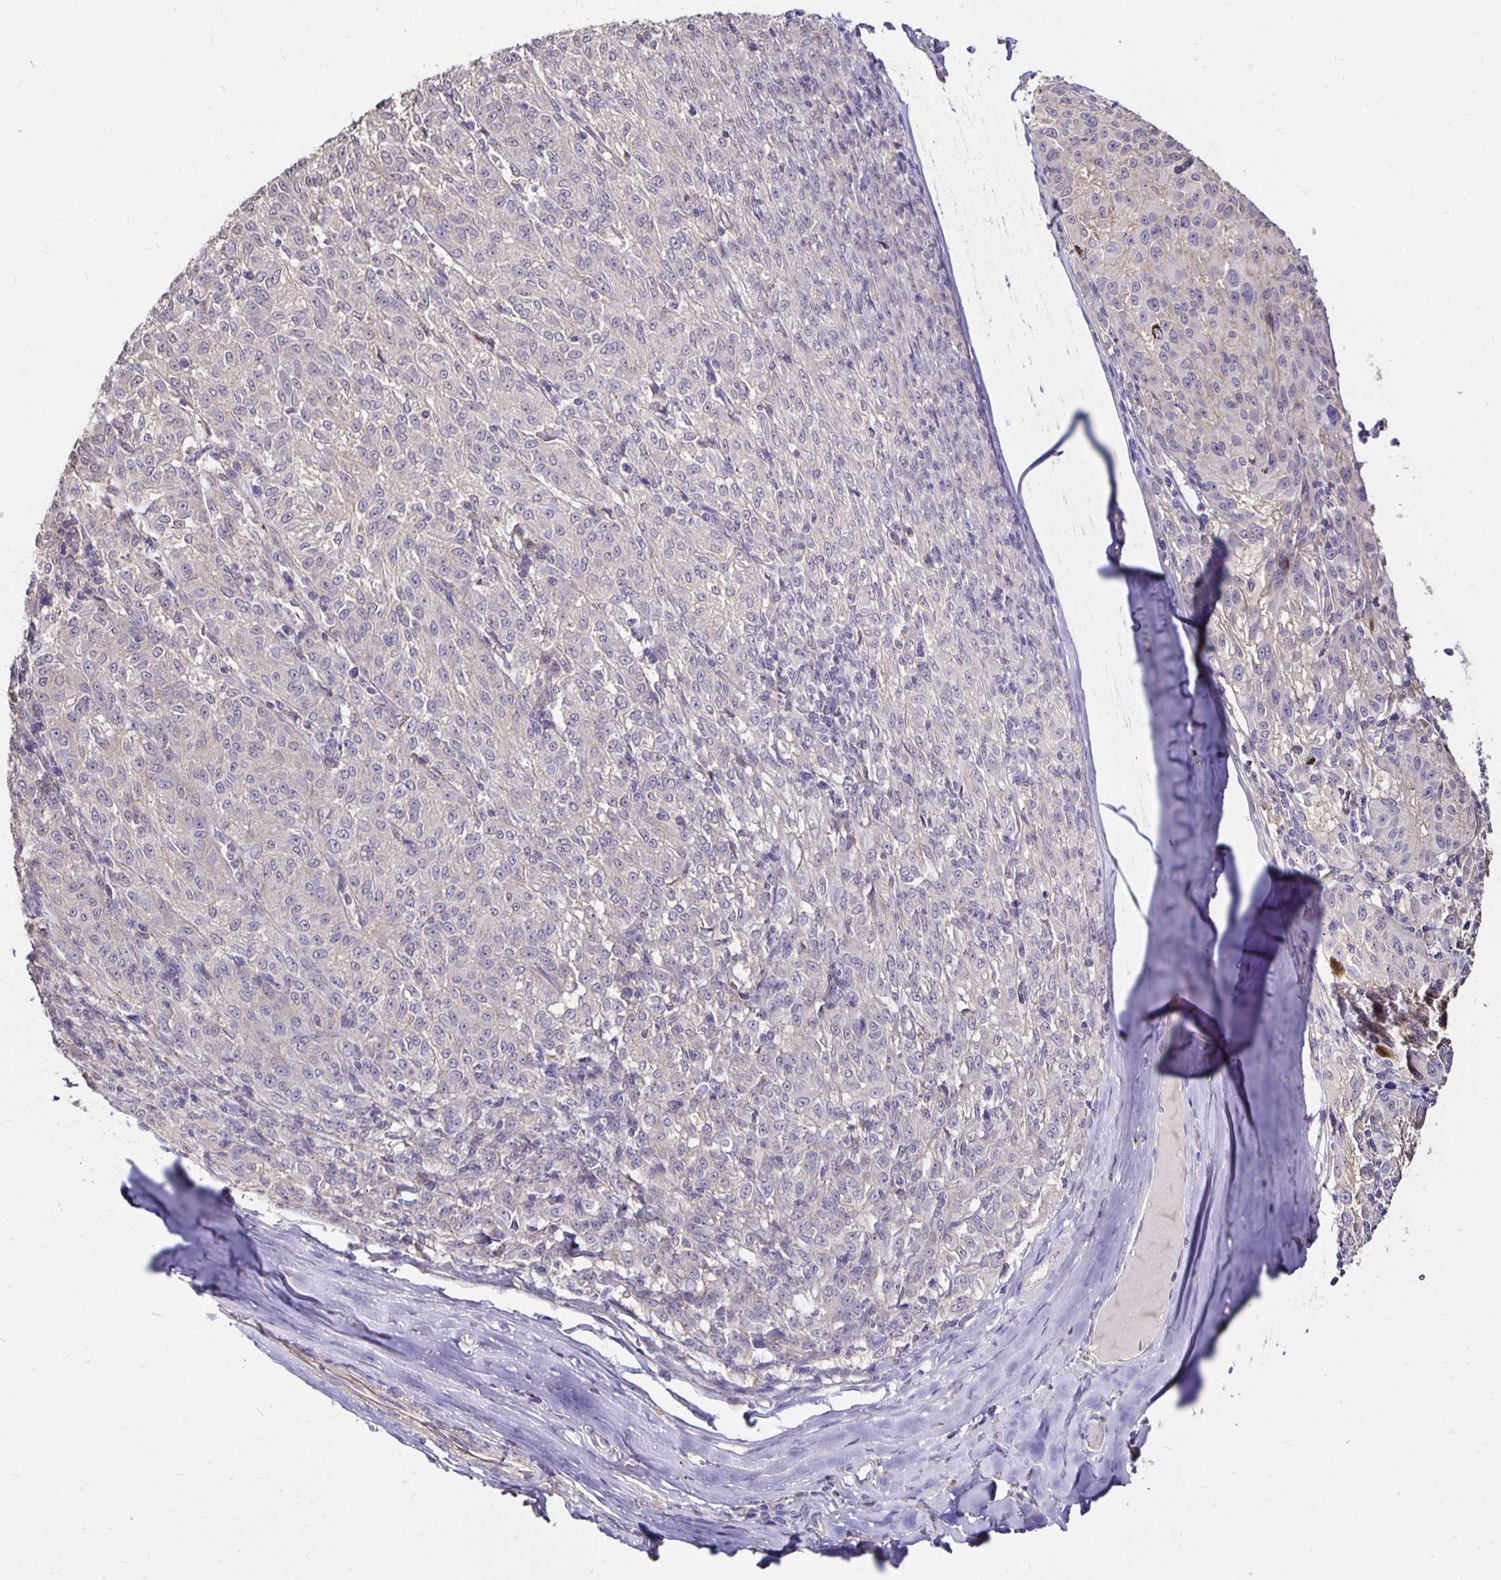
{"staining": {"intensity": "negative", "quantity": "none", "location": "none"}, "tissue": "melanoma", "cell_type": "Tumor cells", "image_type": "cancer", "snomed": [{"axis": "morphology", "description": "Malignant melanoma, NOS"}, {"axis": "topography", "description": "Skin"}], "caption": "Immunohistochemistry (IHC) photomicrograph of neoplastic tissue: human melanoma stained with DAB demonstrates no significant protein staining in tumor cells.", "gene": "PNPLA3", "patient": {"sex": "female", "age": 72}}